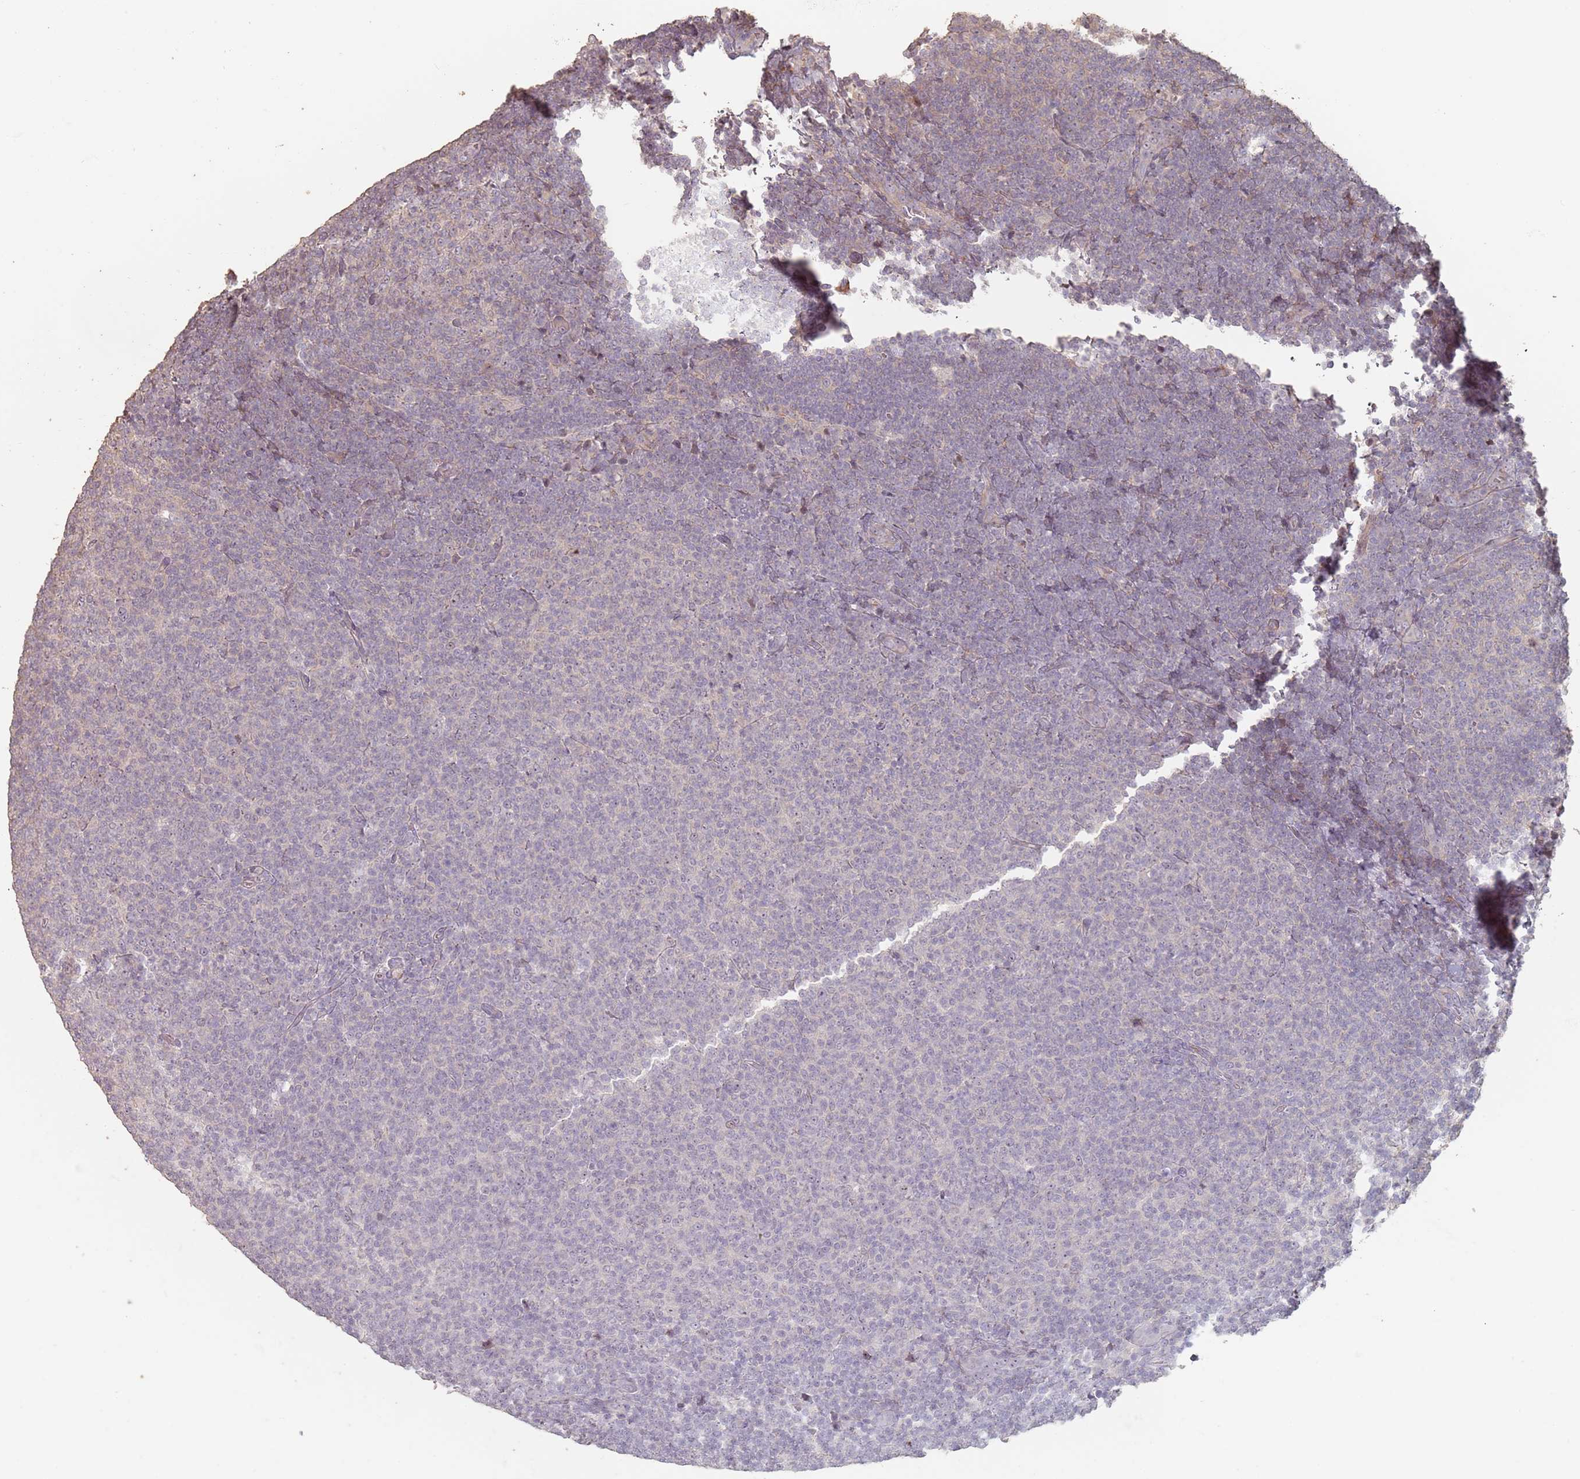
{"staining": {"intensity": "weak", "quantity": "<25%", "location": "nuclear"}, "tissue": "lymphoma", "cell_type": "Tumor cells", "image_type": "cancer", "snomed": [{"axis": "morphology", "description": "Malignant lymphoma, non-Hodgkin's type, Low grade"}, {"axis": "topography", "description": "Lymph node"}], "caption": "An image of human lymphoma is negative for staining in tumor cells.", "gene": "ADTRP", "patient": {"sex": "male", "age": 66}}